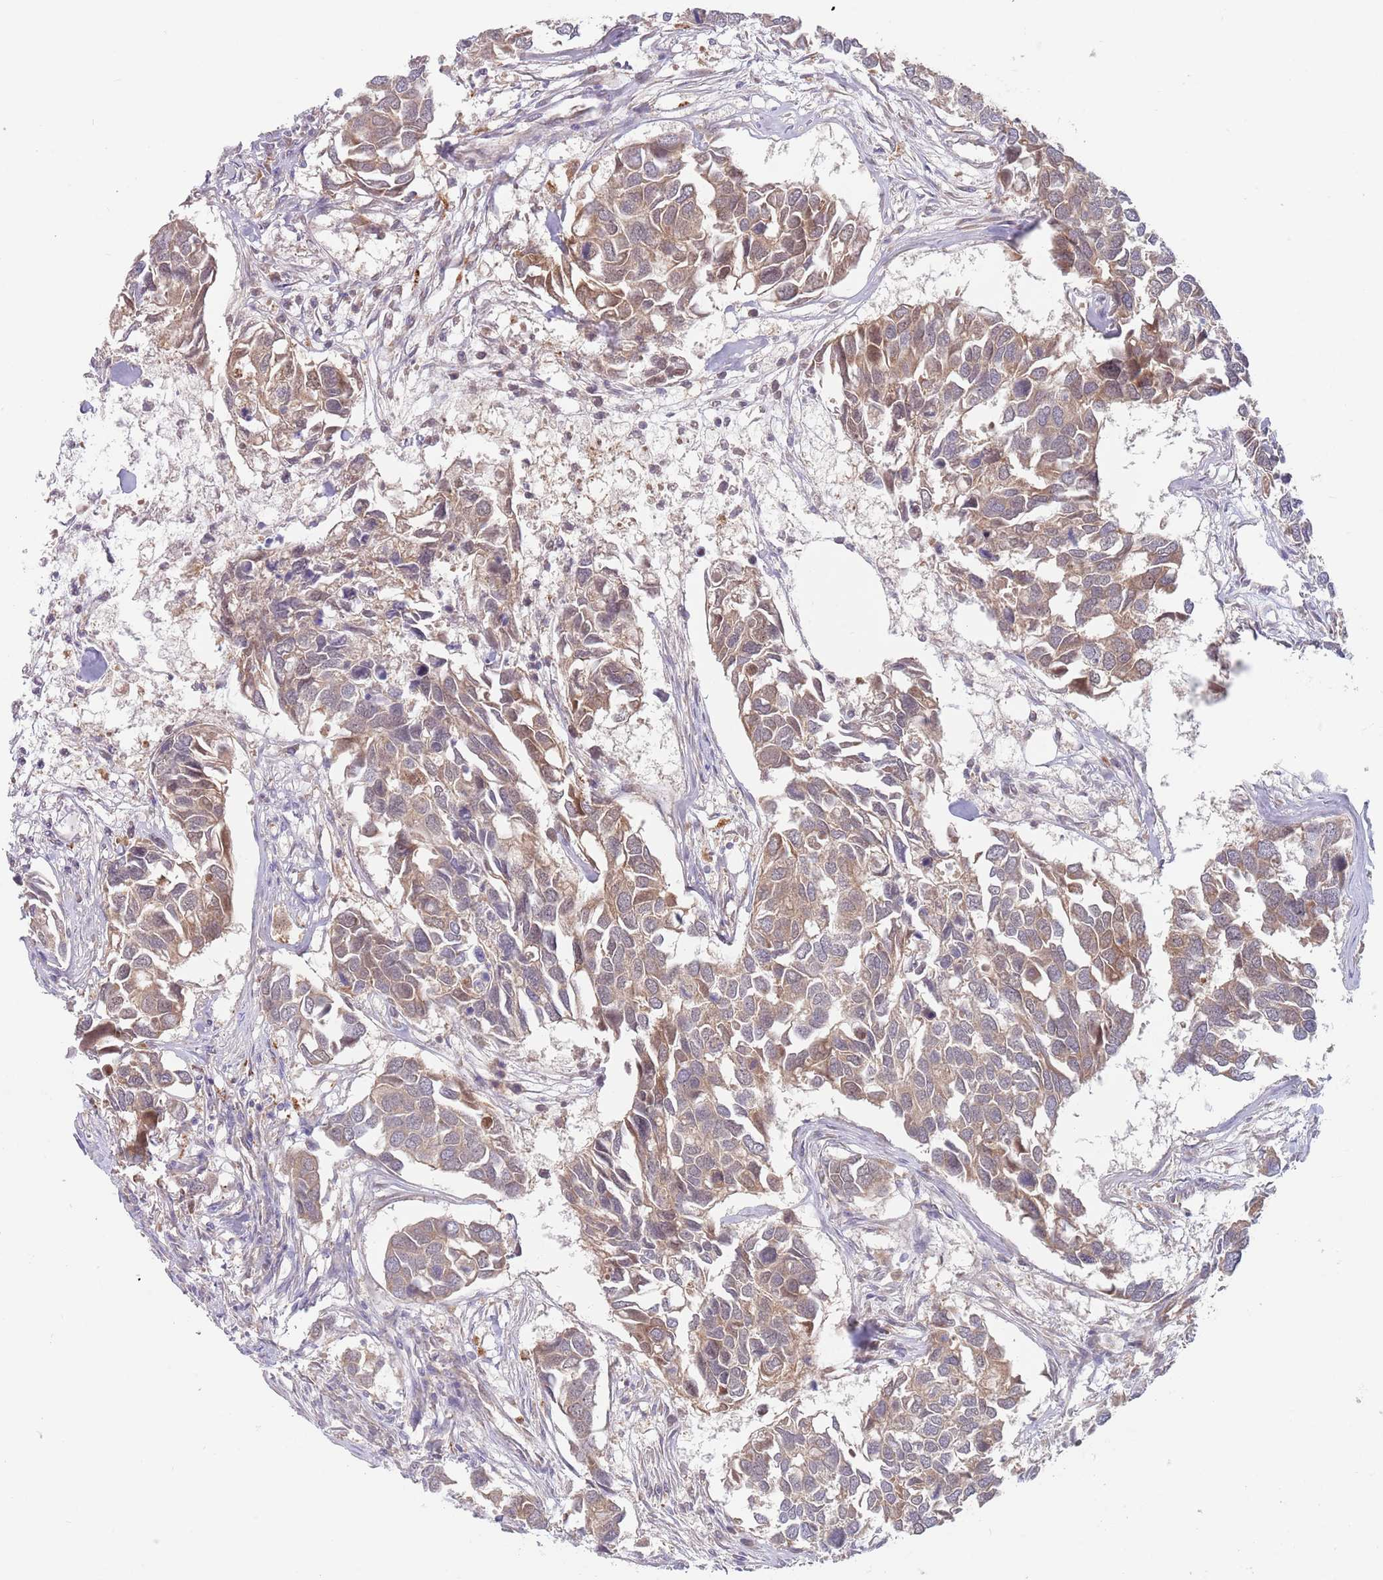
{"staining": {"intensity": "weak", "quantity": ">75%", "location": "cytoplasmic/membranous"}, "tissue": "breast cancer", "cell_type": "Tumor cells", "image_type": "cancer", "snomed": [{"axis": "morphology", "description": "Duct carcinoma"}, {"axis": "topography", "description": "Breast"}], "caption": "The photomicrograph displays immunohistochemical staining of breast cancer (infiltrating ductal carcinoma). There is weak cytoplasmic/membranous staining is identified in about >75% of tumor cells.", "gene": "GUK1", "patient": {"sex": "female", "age": 83}}